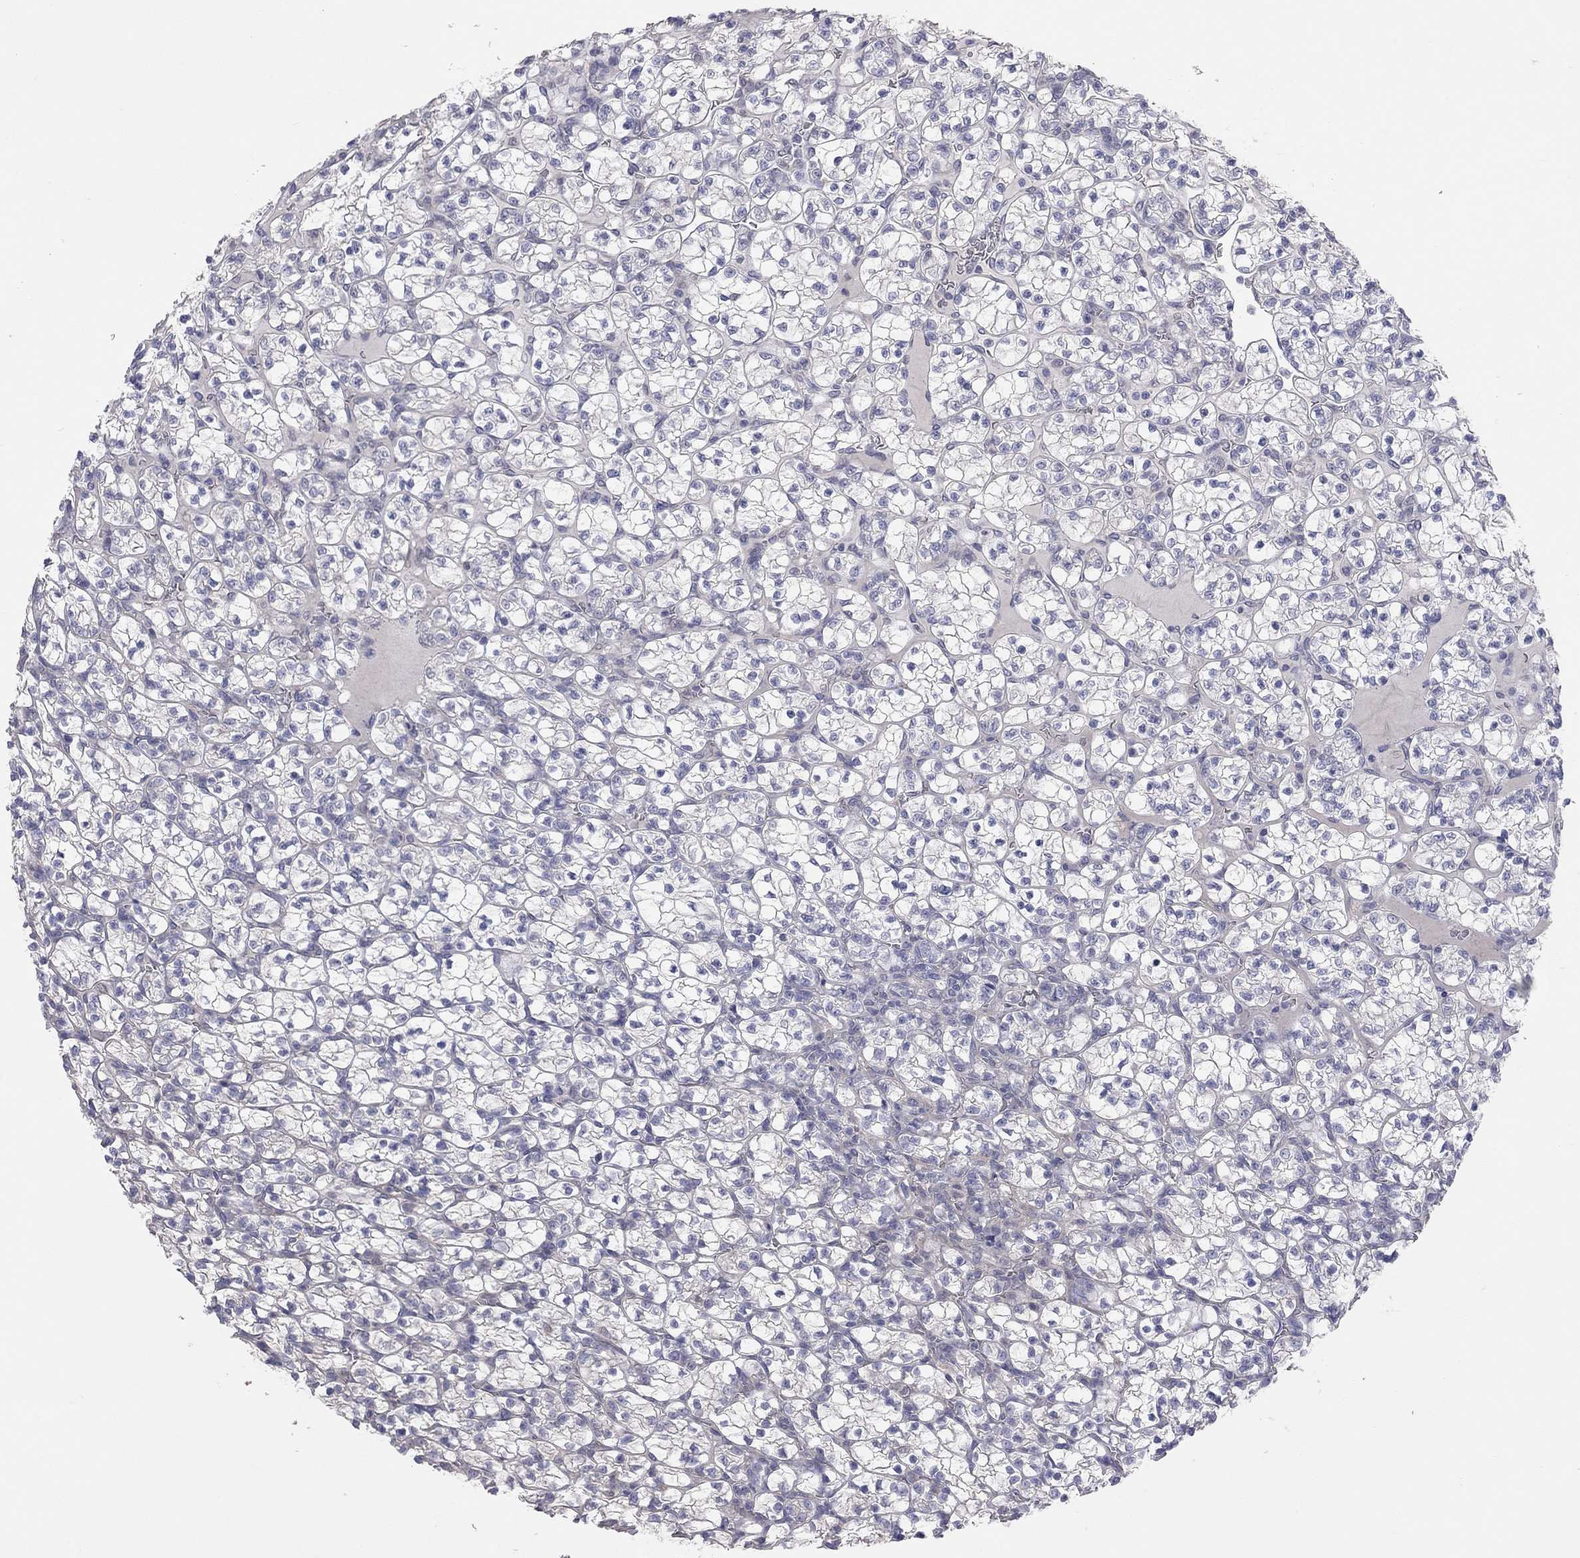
{"staining": {"intensity": "negative", "quantity": "none", "location": "none"}, "tissue": "renal cancer", "cell_type": "Tumor cells", "image_type": "cancer", "snomed": [{"axis": "morphology", "description": "Adenocarcinoma, NOS"}, {"axis": "topography", "description": "Kidney"}], "caption": "This is an immunohistochemistry (IHC) histopathology image of renal adenocarcinoma. There is no positivity in tumor cells.", "gene": "KCNB1", "patient": {"sex": "female", "age": 89}}